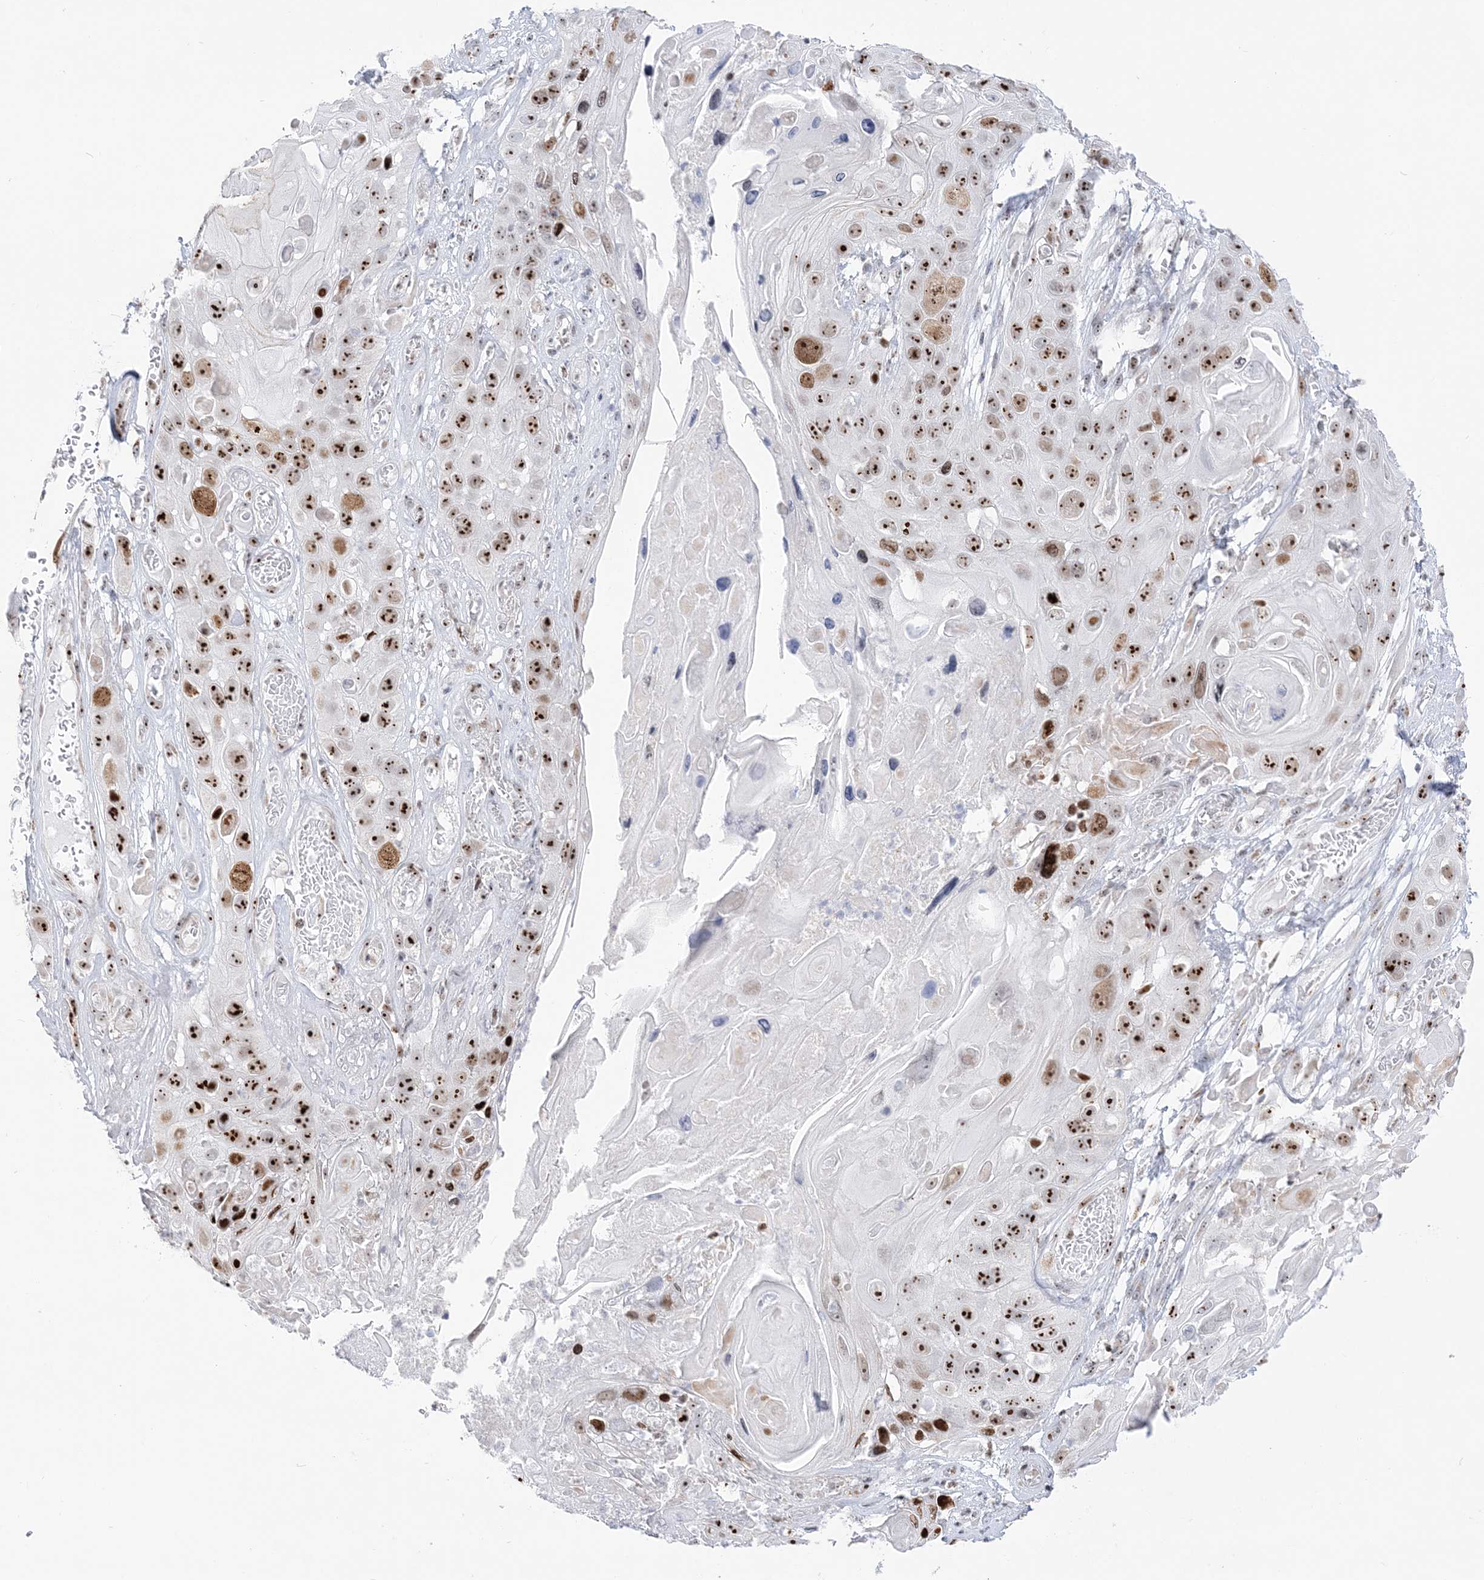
{"staining": {"intensity": "strong", "quantity": ">75%", "location": "nuclear"}, "tissue": "skin cancer", "cell_type": "Tumor cells", "image_type": "cancer", "snomed": [{"axis": "morphology", "description": "Squamous cell carcinoma, NOS"}, {"axis": "topography", "description": "Skin"}], "caption": "Immunohistochemical staining of skin cancer (squamous cell carcinoma) displays high levels of strong nuclear positivity in approximately >75% of tumor cells.", "gene": "DDX21", "patient": {"sex": "male", "age": 55}}